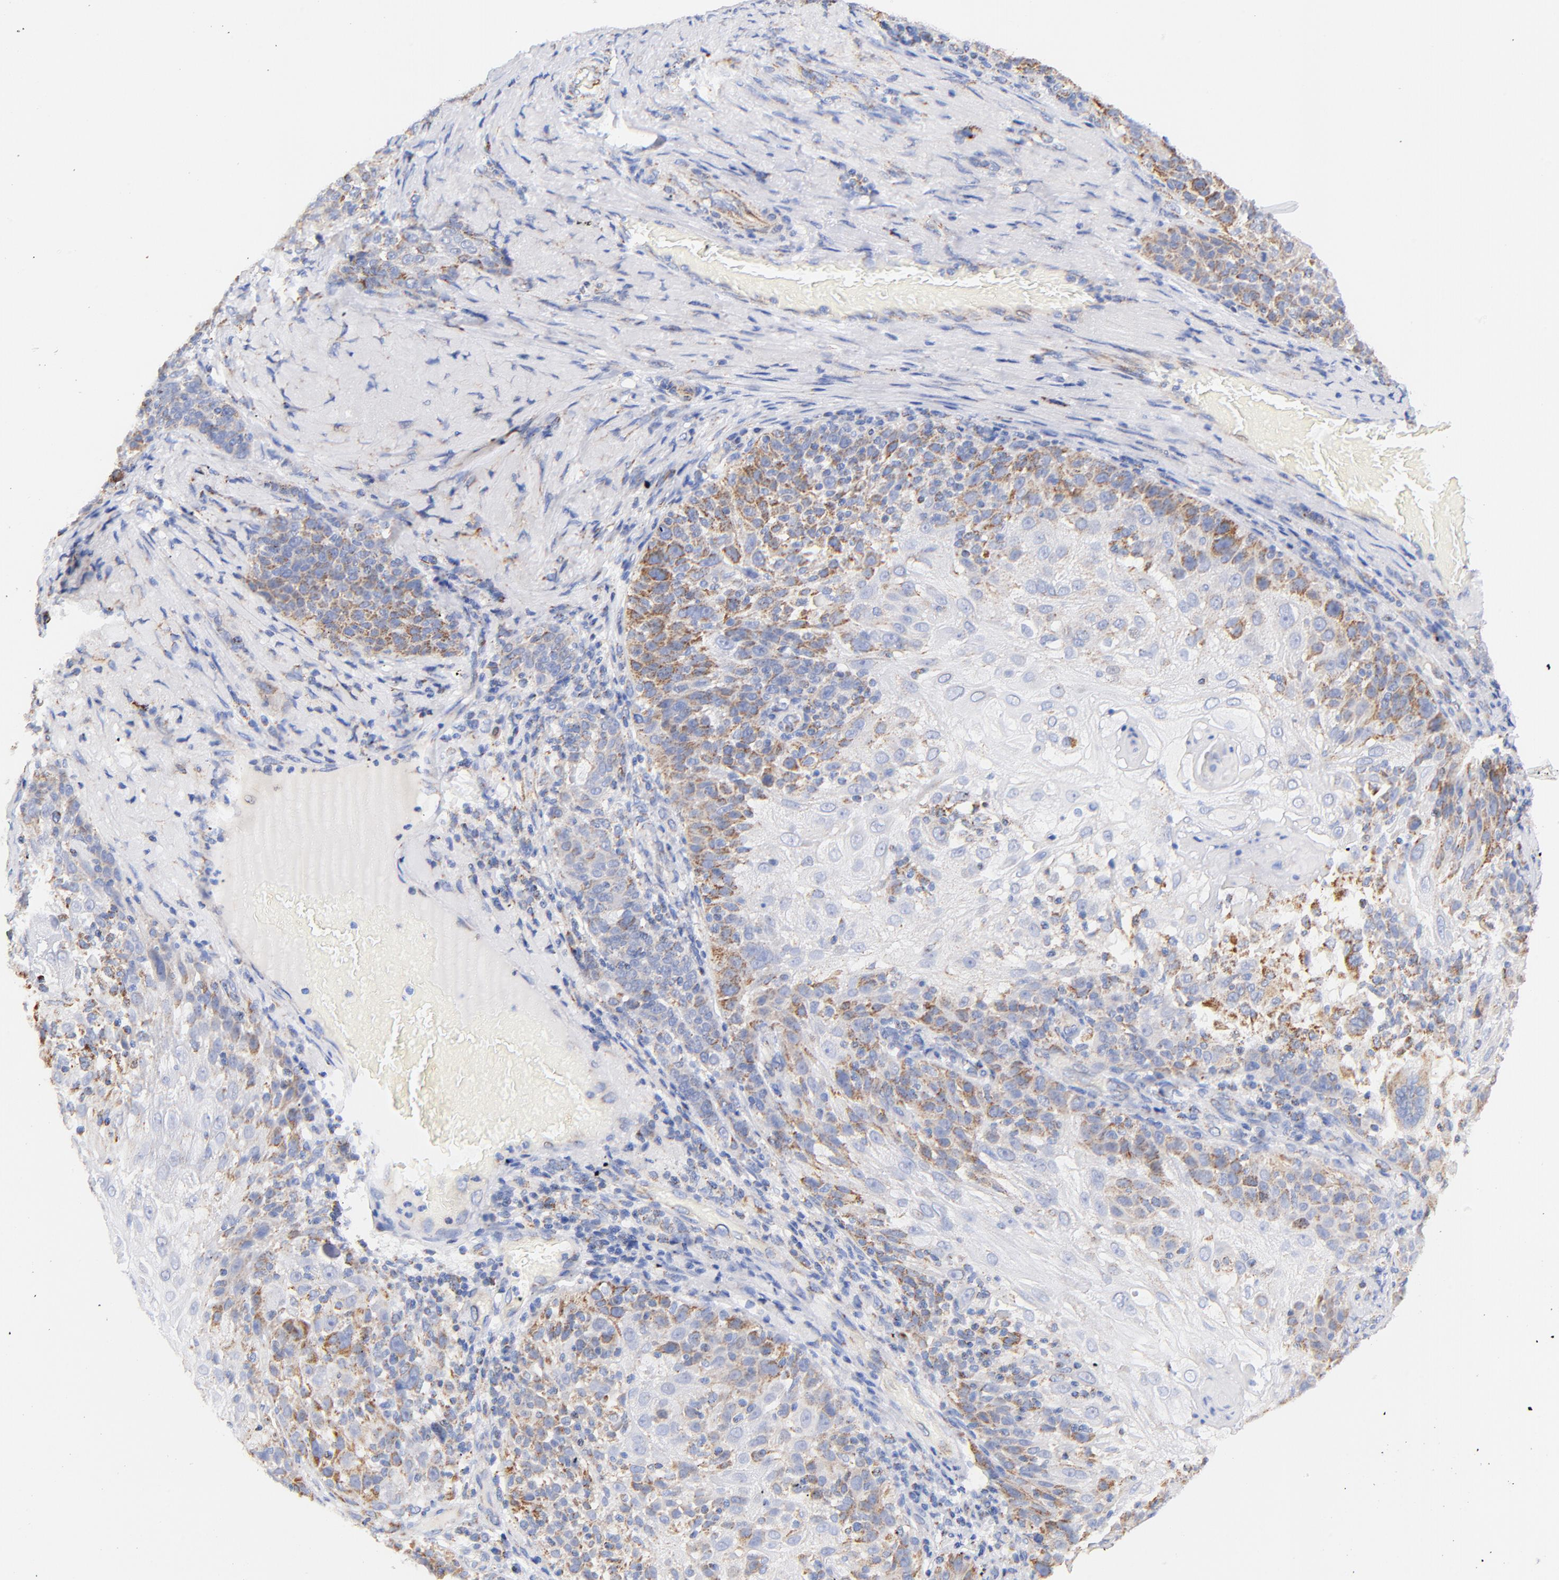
{"staining": {"intensity": "moderate", "quantity": "25%-75%", "location": "cytoplasmic/membranous"}, "tissue": "skin cancer", "cell_type": "Tumor cells", "image_type": "cancer", "snomed": [{"axis": "morphology", "description": "Normal tissue, NOS"}, {"axis": "morphology", "description": "Squamous cell carcinoma, NOS"}, {"axis": "topography", "description": "Skin"}], "caption": "Skin cancer (squamous cell carcinoma) tissue displays moderate cytoplasmic/membranous staining in about 25%-75% of tumor cells, visualized by immunohistochemistry.", "gene": "ATP5F1D", "patient": {"sex": "female", "age": 83}}